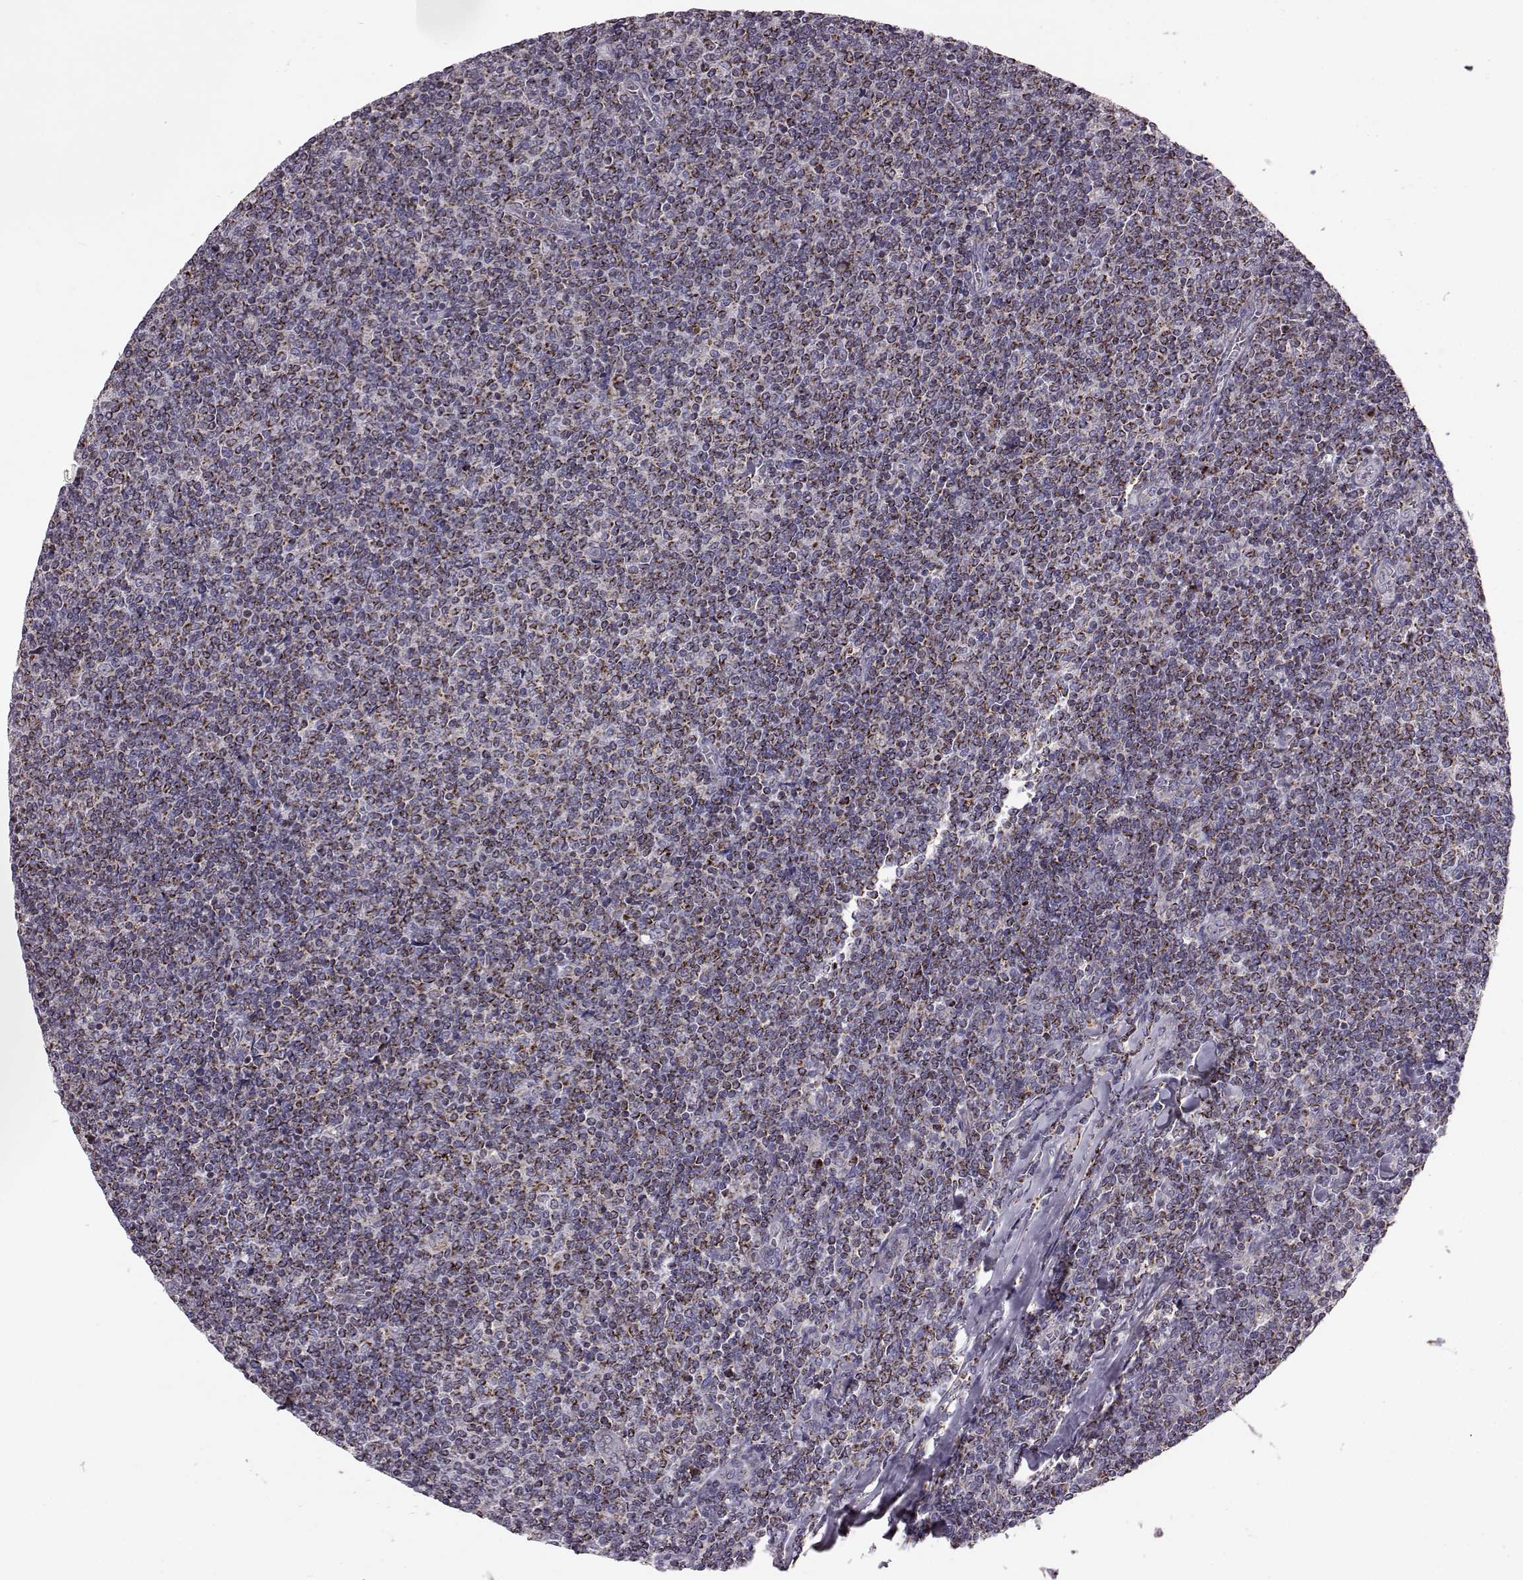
{"staining": {"intensity": "strong", "quantity": ">75%", "location": "cytoplasmic/membranous"}, "tissue": "lymphoma", "cell_type": "Tumor cells", "image_type": "cancer", "snomed": [{"axis": "morphology", "description": "Malignant lymphoma, non-Hodgkin's type, Low grade"}, {"axis": "topography", "description": "Lymph node"}], "caption": "Lymphoma tissue shows strong cytoplasmic/membranous staining in about >75% of tumor cells", "gene": "ATP5MF", "patient": {"sex": "male", "age": 52}}